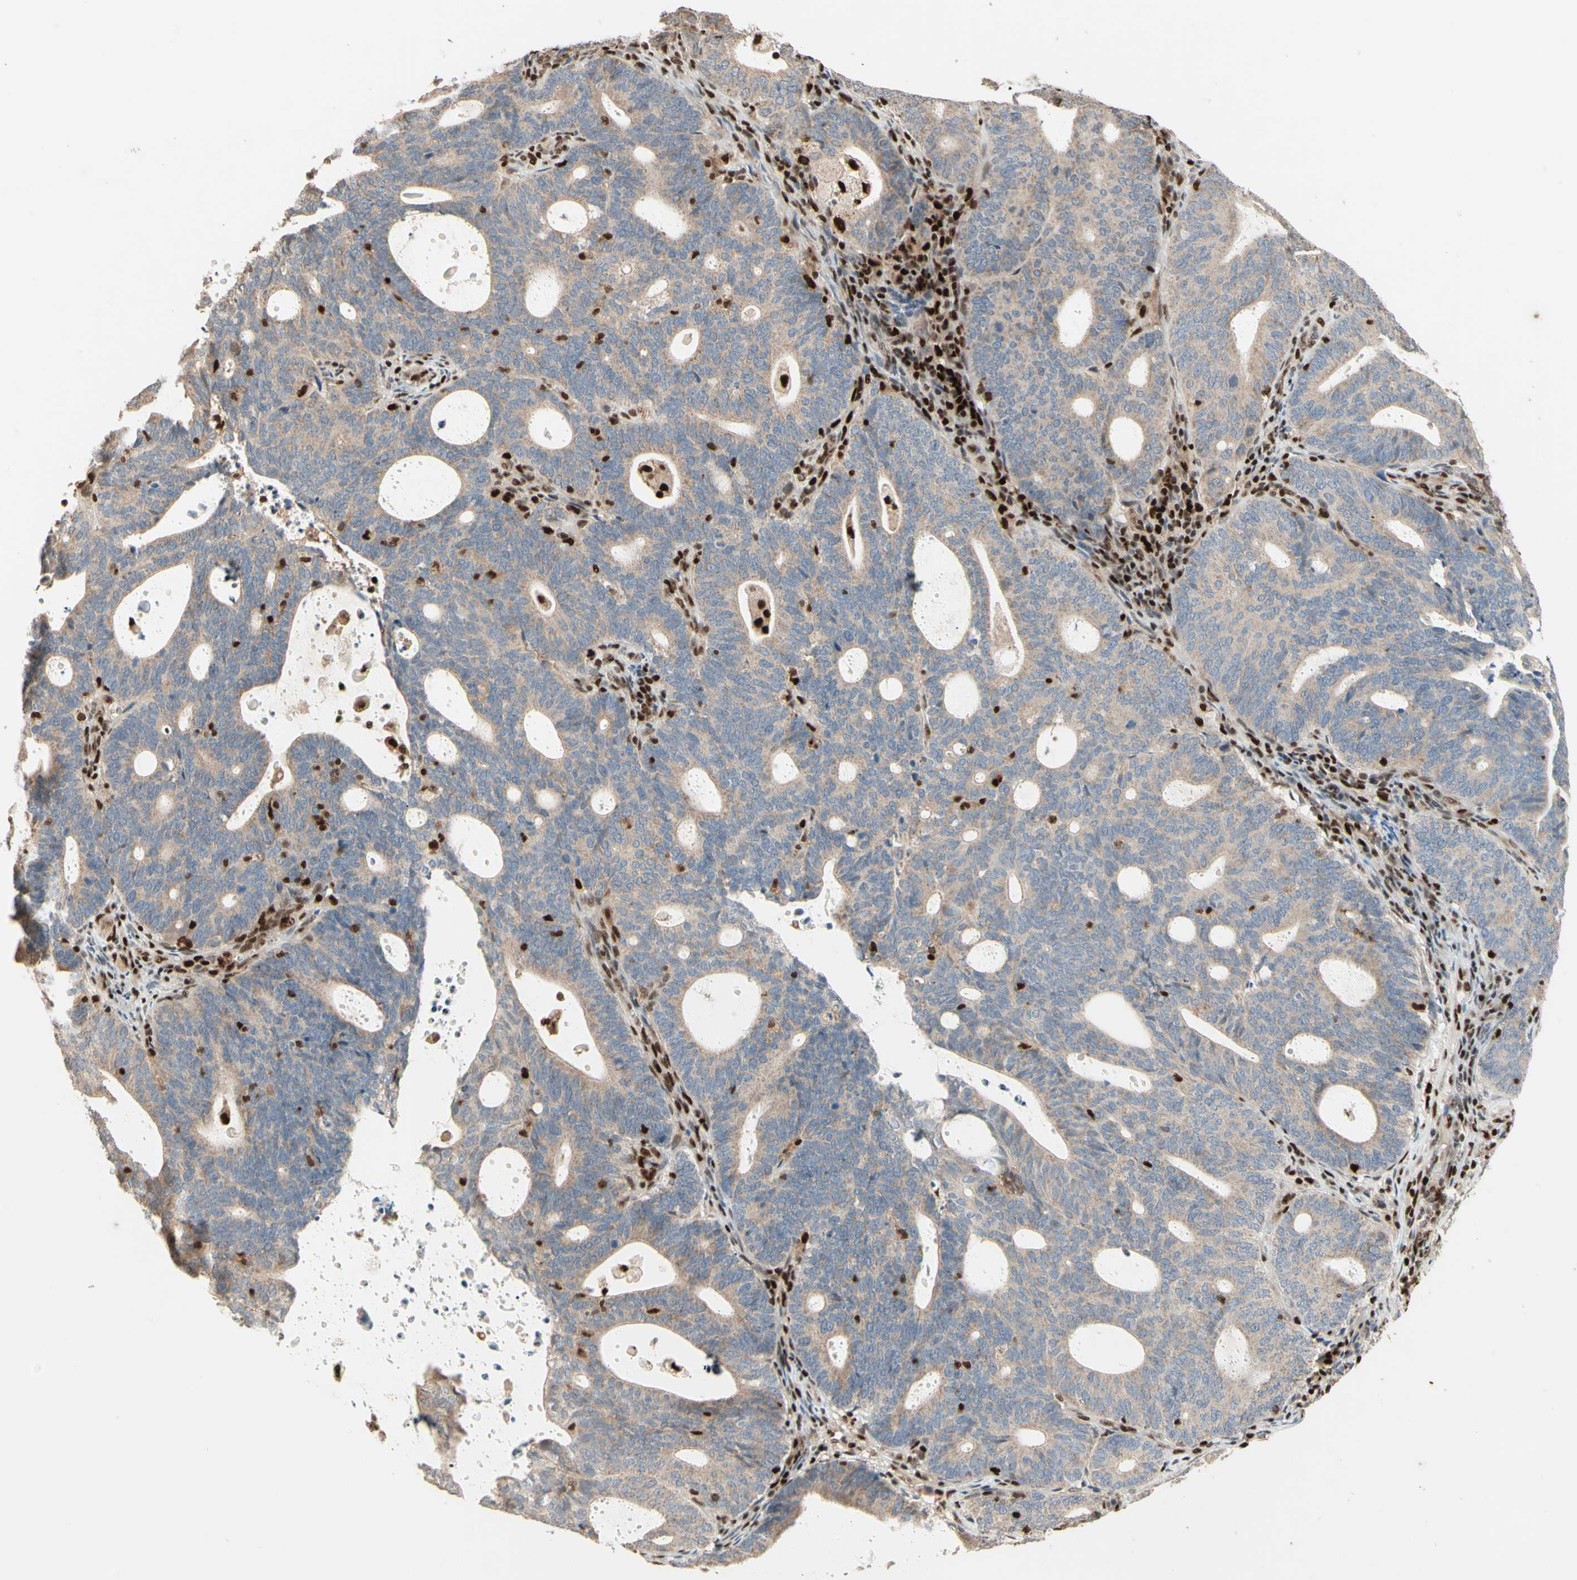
{"staining": {"intensity": "weak", "quantity": ">75%", "location": "cytoplasmic/membranous"}, "tissue": "endometrial cancer", "cell_type": "Tumor cells", "image_type": "cancer", "snomed": [{"axis": "morphology", "description": "Adenocarcinoma, NOS"}, {"axis": "topography", "description": "Uterus"}], "caption": "Immunohistochemistry histopathology image of neoplastic tissue: endometrial cancer (adenocarcinoma) stained using immunohistochemistry (IHC) shows low levels of weak protein expression localized specifically in the cytoplasmic/membranous of tumor cells, appearing as a cytoplasmic/membranous brown color.", "gene": "NR3C1", "patient": {"sex": "female", "age": 83}}